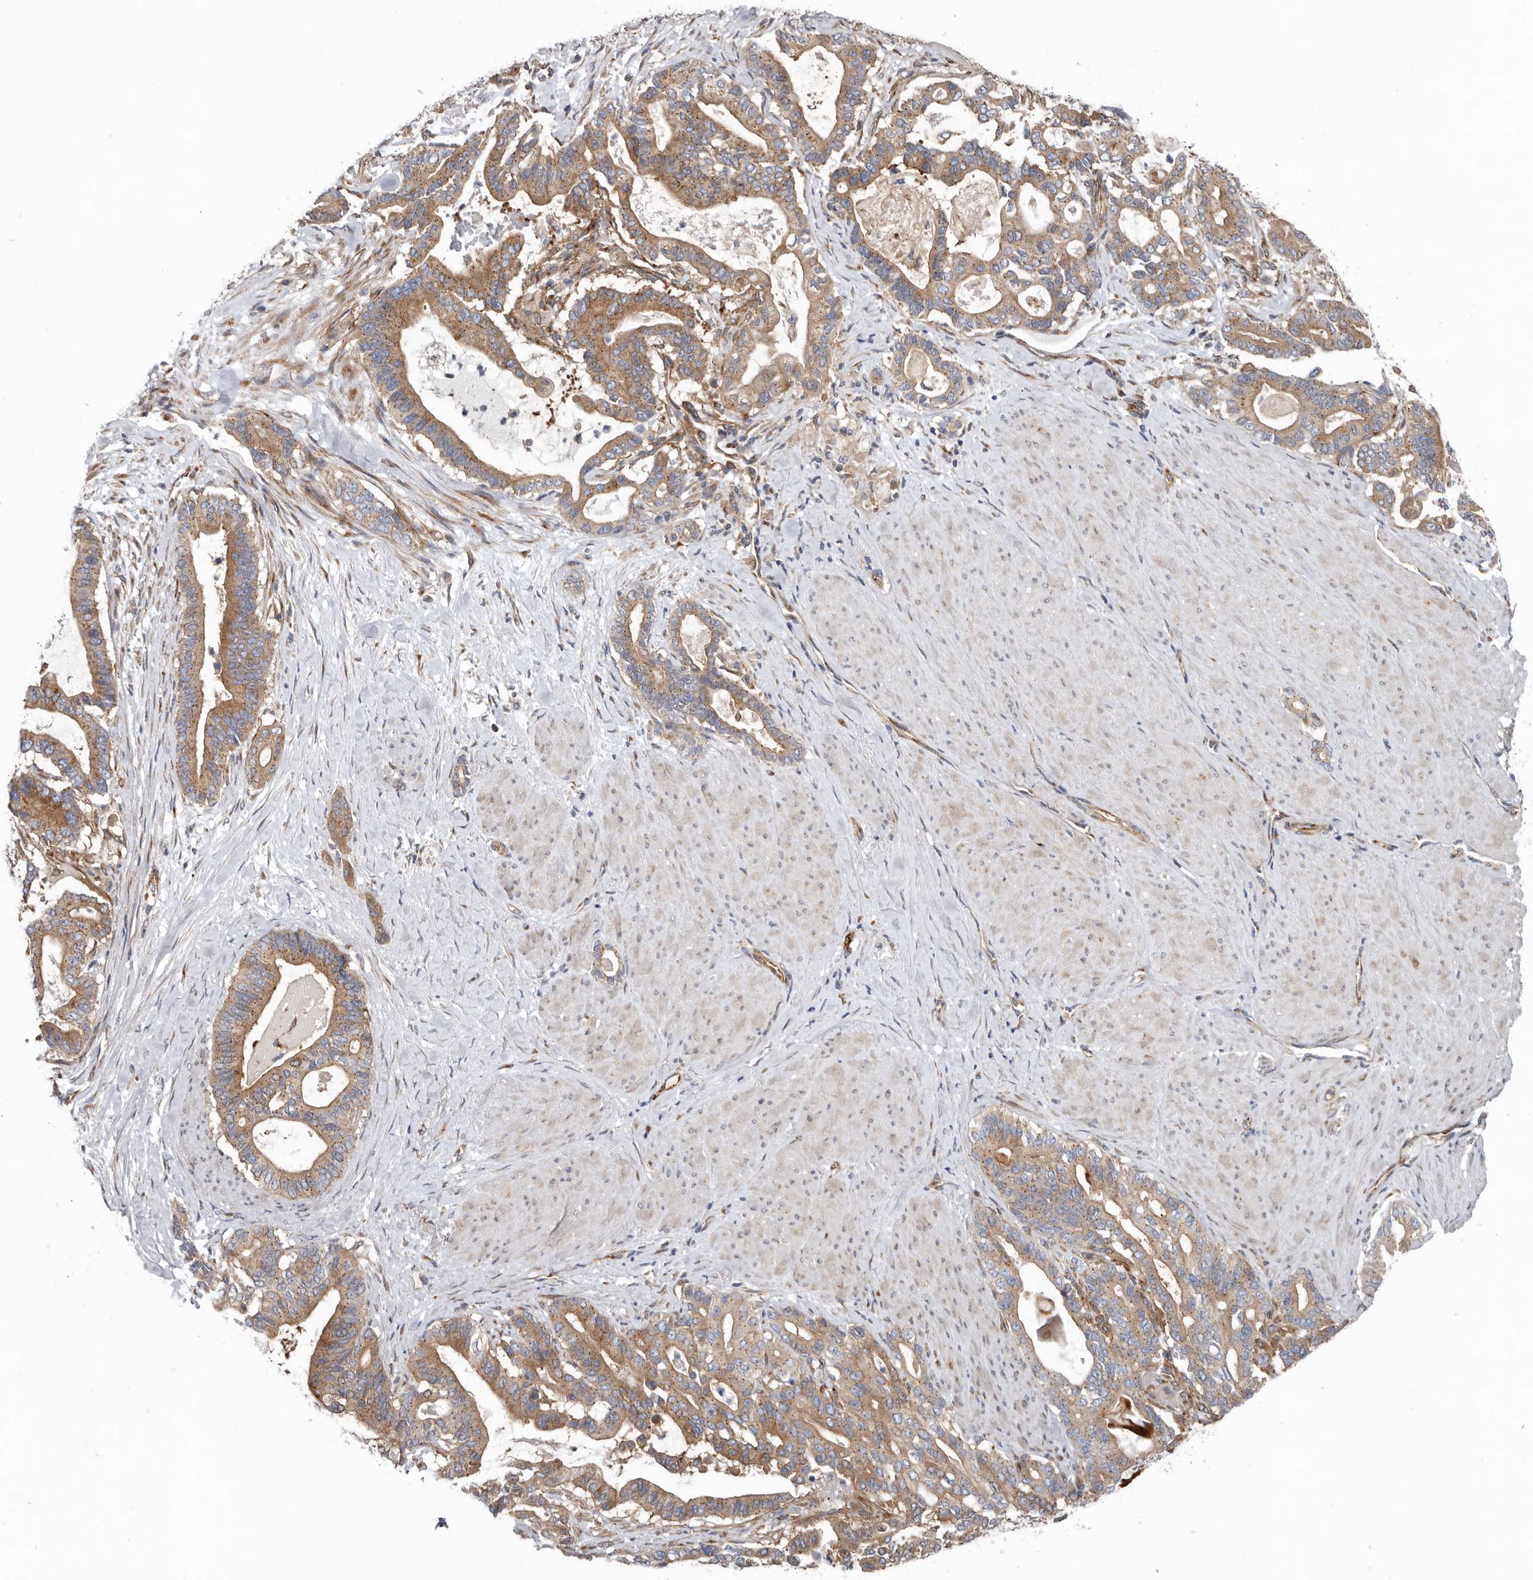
{"staining": {"intensity": "moderate", "quantity": ">75%", "location": "cytoplasmic/membranous"}, "tissue": "pancreatic cancer", "cell_type": "Tumor cells", "image_type": "cancer", "snomed": [{"axis": "morphology", "description": "Adenocarcinoma, NOS"}, {"axis": "topography", "description": "Pancreas"}], "caption": "Immunohistochemical staining of pancreatic cancer (adenocarcinoma) displays medium levels of moderate cytoplasmic/membranous protein positivity in approximately >75% of tumor cells. The staining was performed using DAB, with brown indicating positive protein expression. Nuclei are stained blue with hematoxylin.", "gene": "LUZP1", "patient": {"sex": "male", "age": 63}}